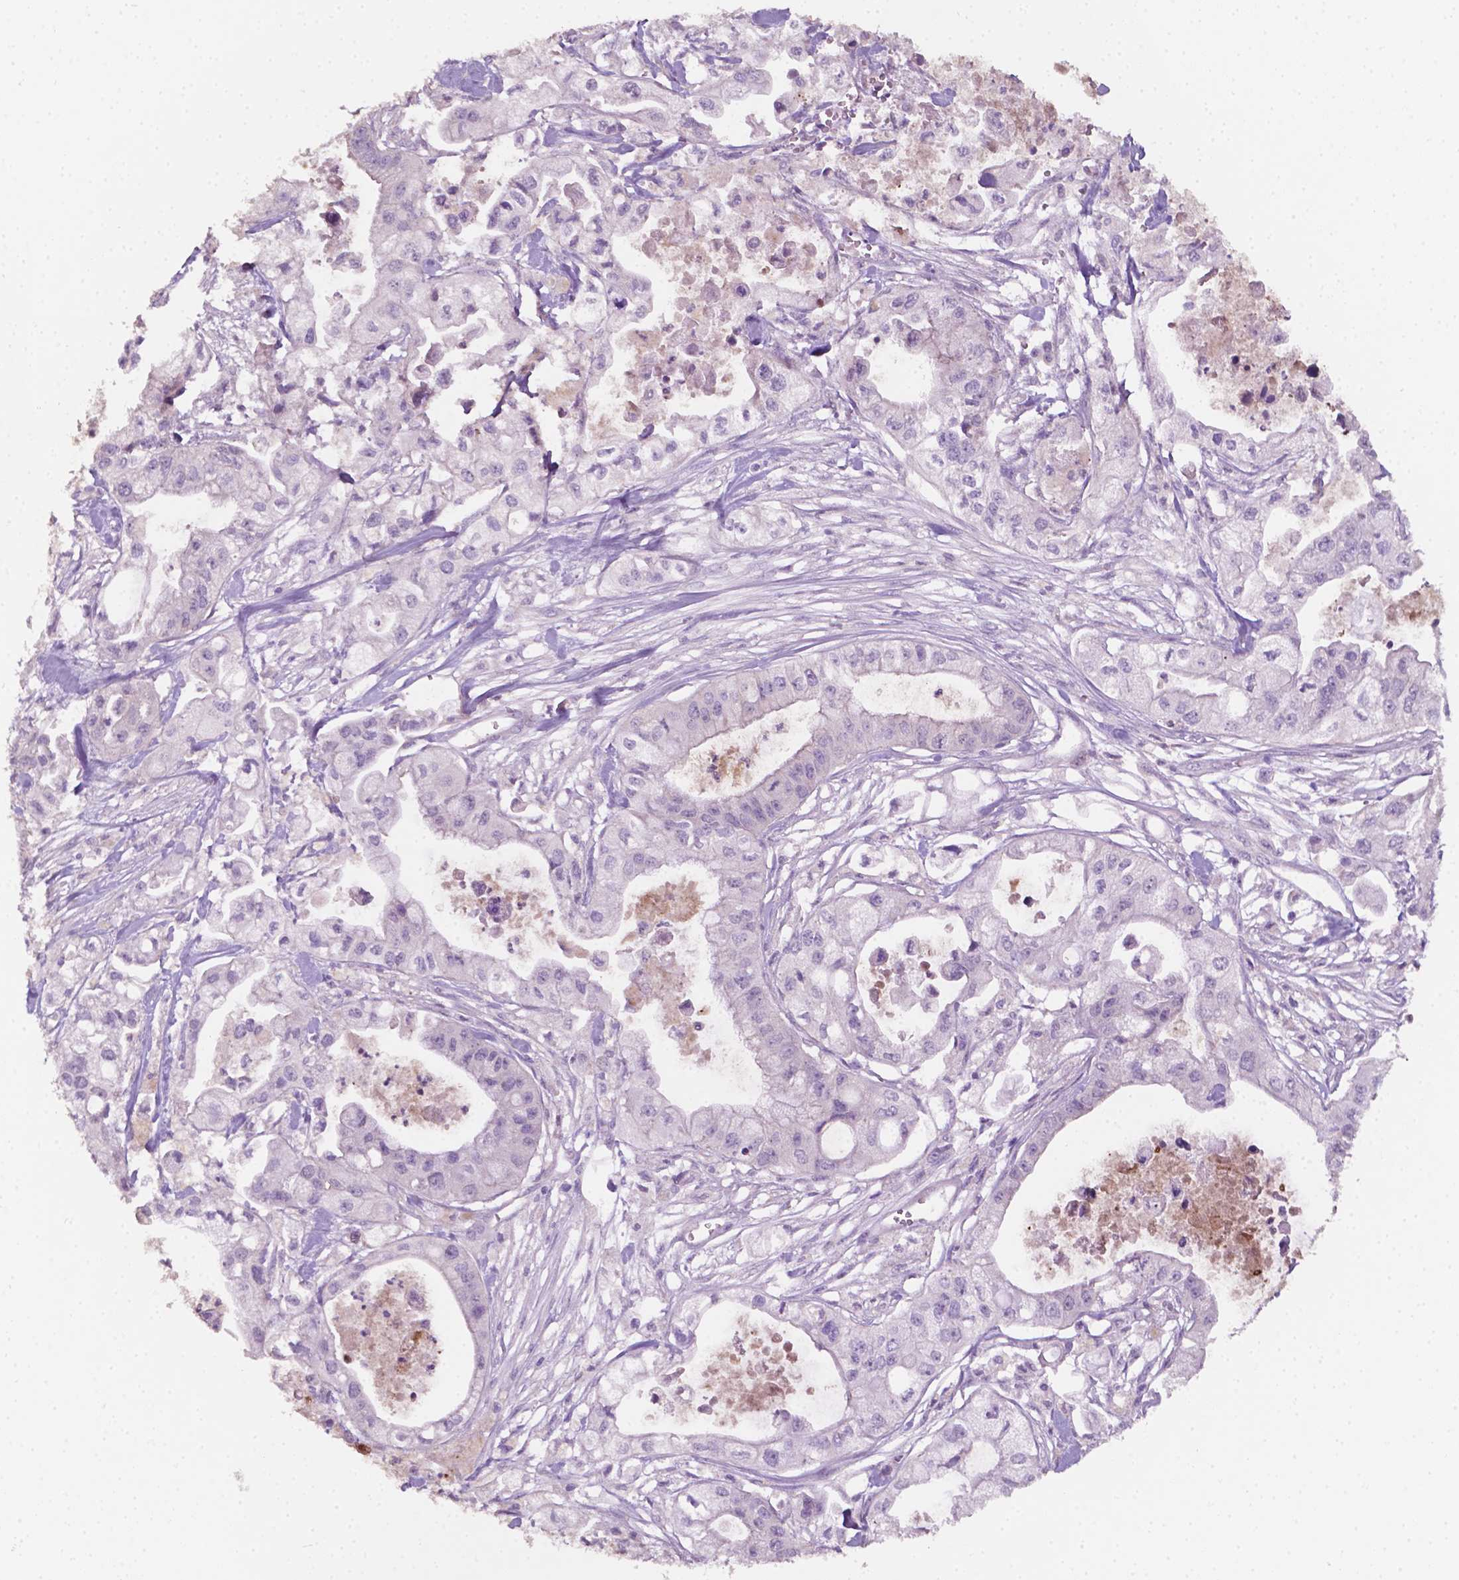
{"staining": {"intensity": "negative", "quantity": "none", "location": "none"}, "tissue": "pancreatic cancer", "cell_type": "Tumor cells", "image_type": "cancer", "snomed": [{"axis": "morphology", "description": "Adenocarcinoma, NOS"}, {"axis": "topography", "description": "Pancreas"}], "caption": "This is a micrograph of immunohistochemistry (IHC) staining of adenocarcinoma (pancreatic), which shows no expression in tumor cells.", "gene": "EGFR", "patient": {"sex": "male", "age": 70}}